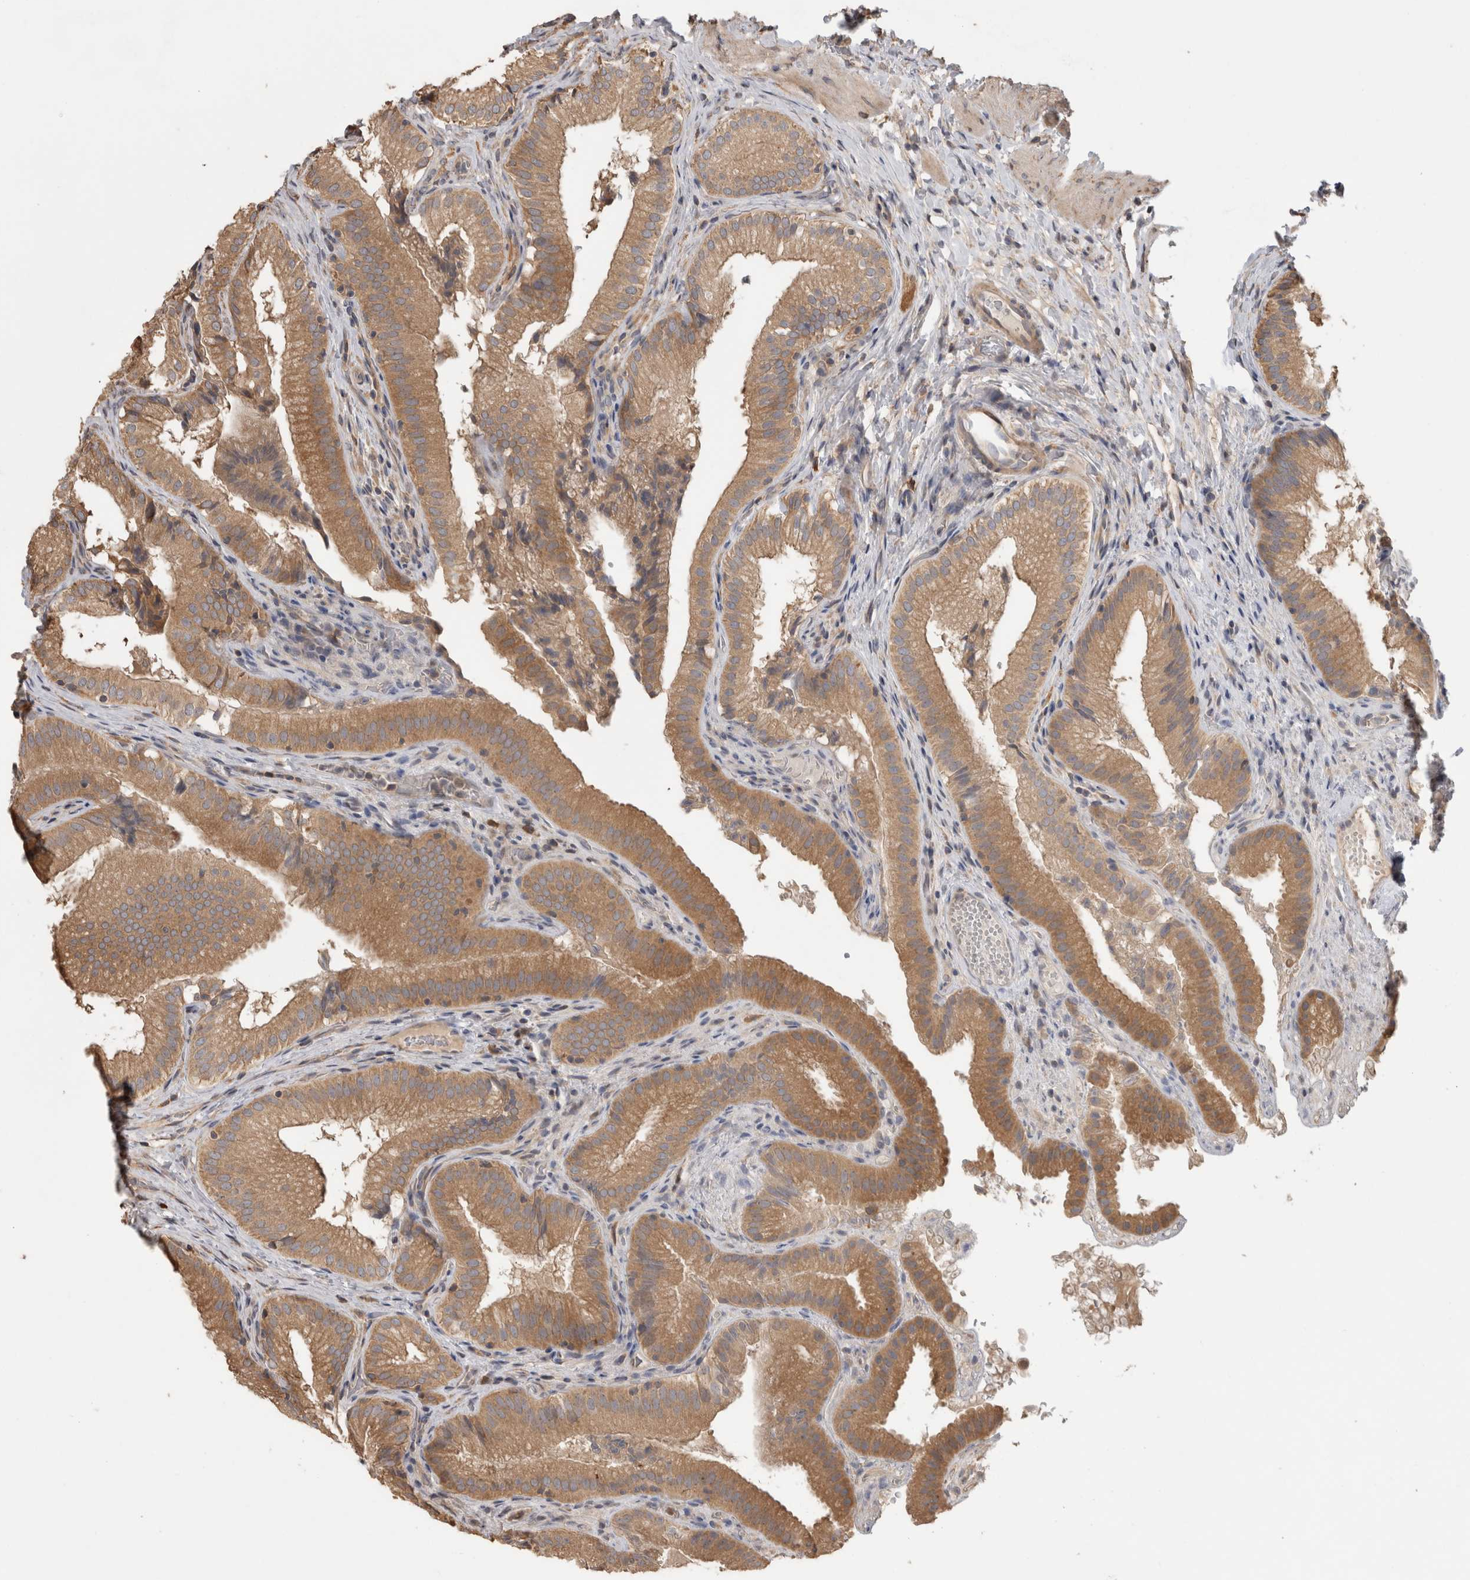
{"staining": {"intensity": "moderate", "quantity": ">75%", "location": "cytoplasmic/membranous"}, "tissue": "gallbladder", "cell_type": "Glandular cells", "image_type": "normal", "snomed": [{"axis": "morphology", "description": "Normal tissue, NOS"}, {"axis": "topography", "description": "Gallbladder"}], "caption": "The immunohistochemical stain labels moderate cytoplasmic/membranous positivity in glandular cells of unremarkable gallbladder.", "gene": "TBCE", "patient": {"sex": "female", "age": 30}}